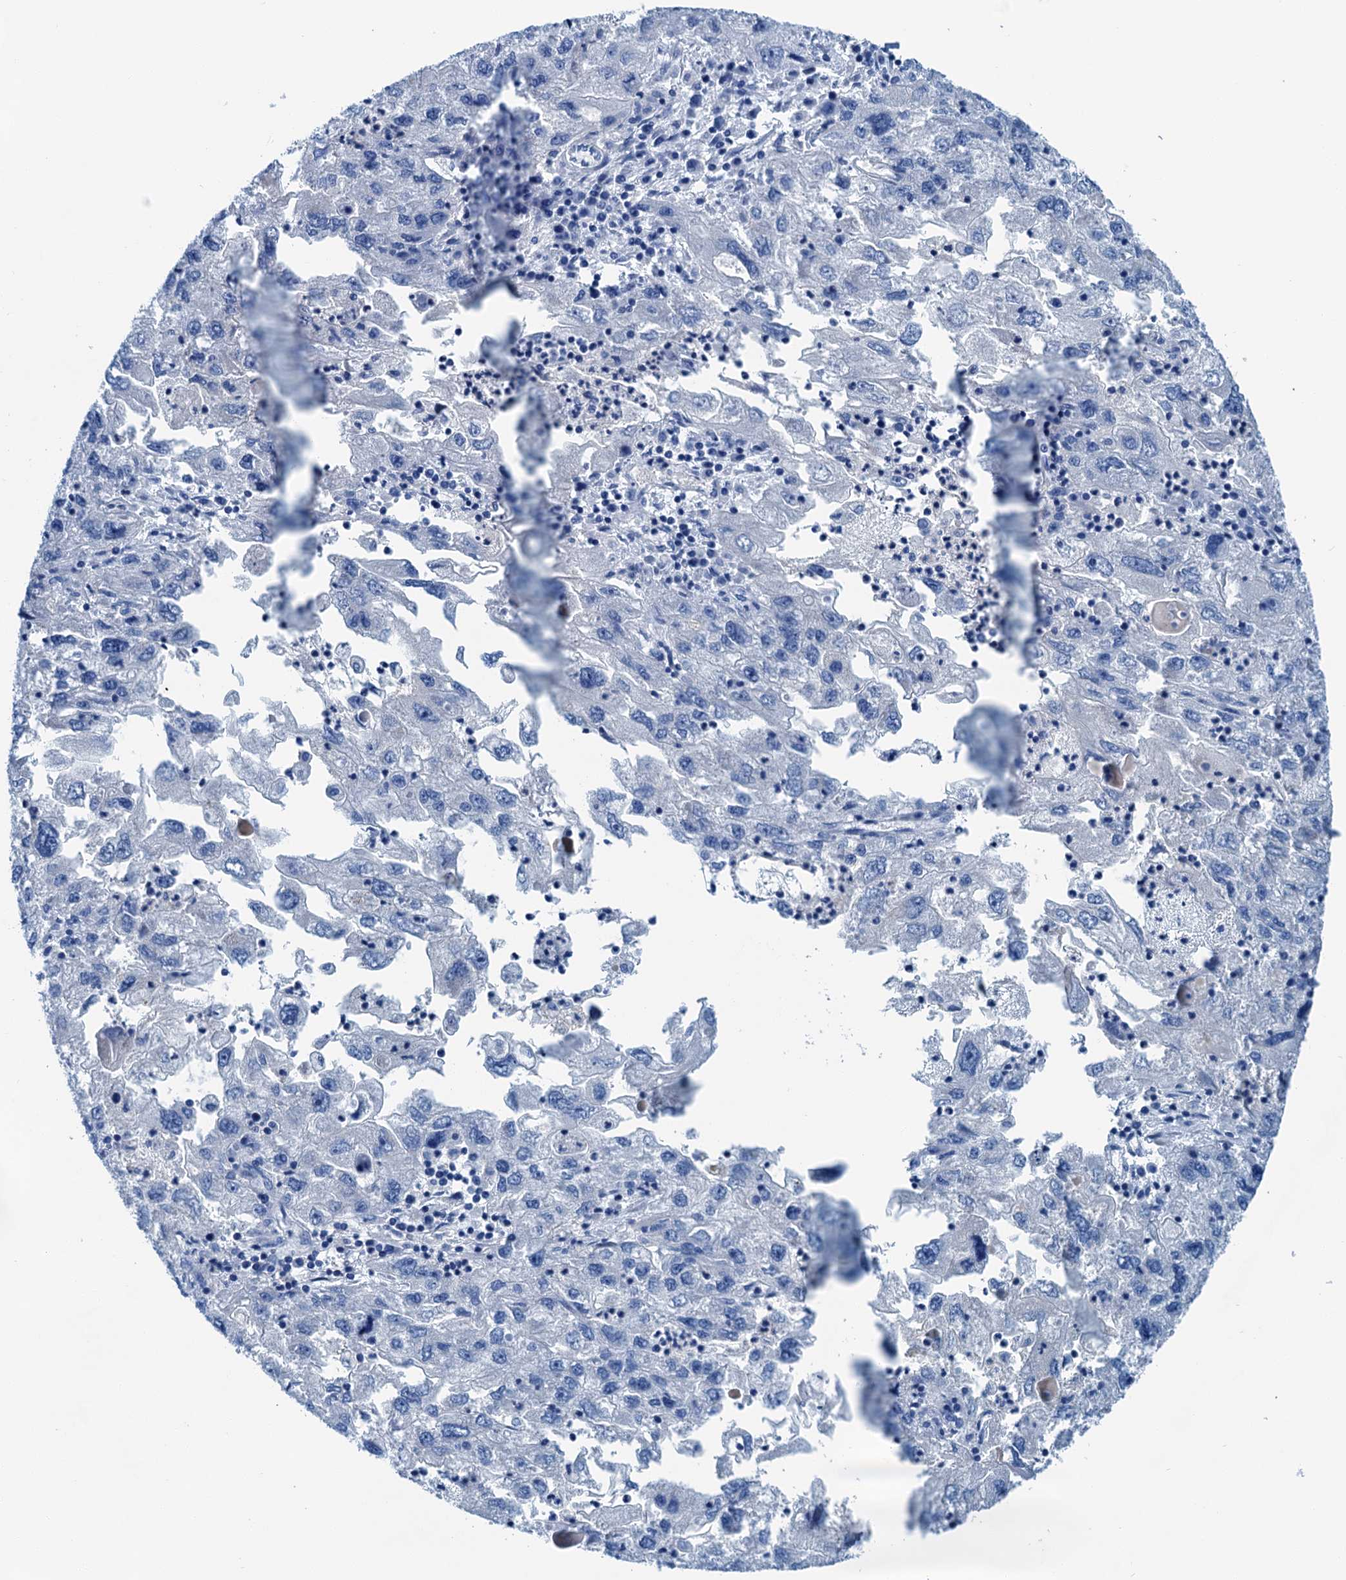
{"staining": {"intensity": "negative", "quantity": "none", "location": "none"}, "tissue": "endometrial cancer", "cell_type": "Tumor cells", "image_type": "cancer", "snomed": [{"axis": "morphology", "description": "Adenocarcinoma, NOS"}, {"axis": "topography", "description": "Endometrium"}], "caption": "Tumor cells show no significant staining in endometrial cancer.", "gene": "KNDC1", "patient": {"sex": "female", "age": 49}}